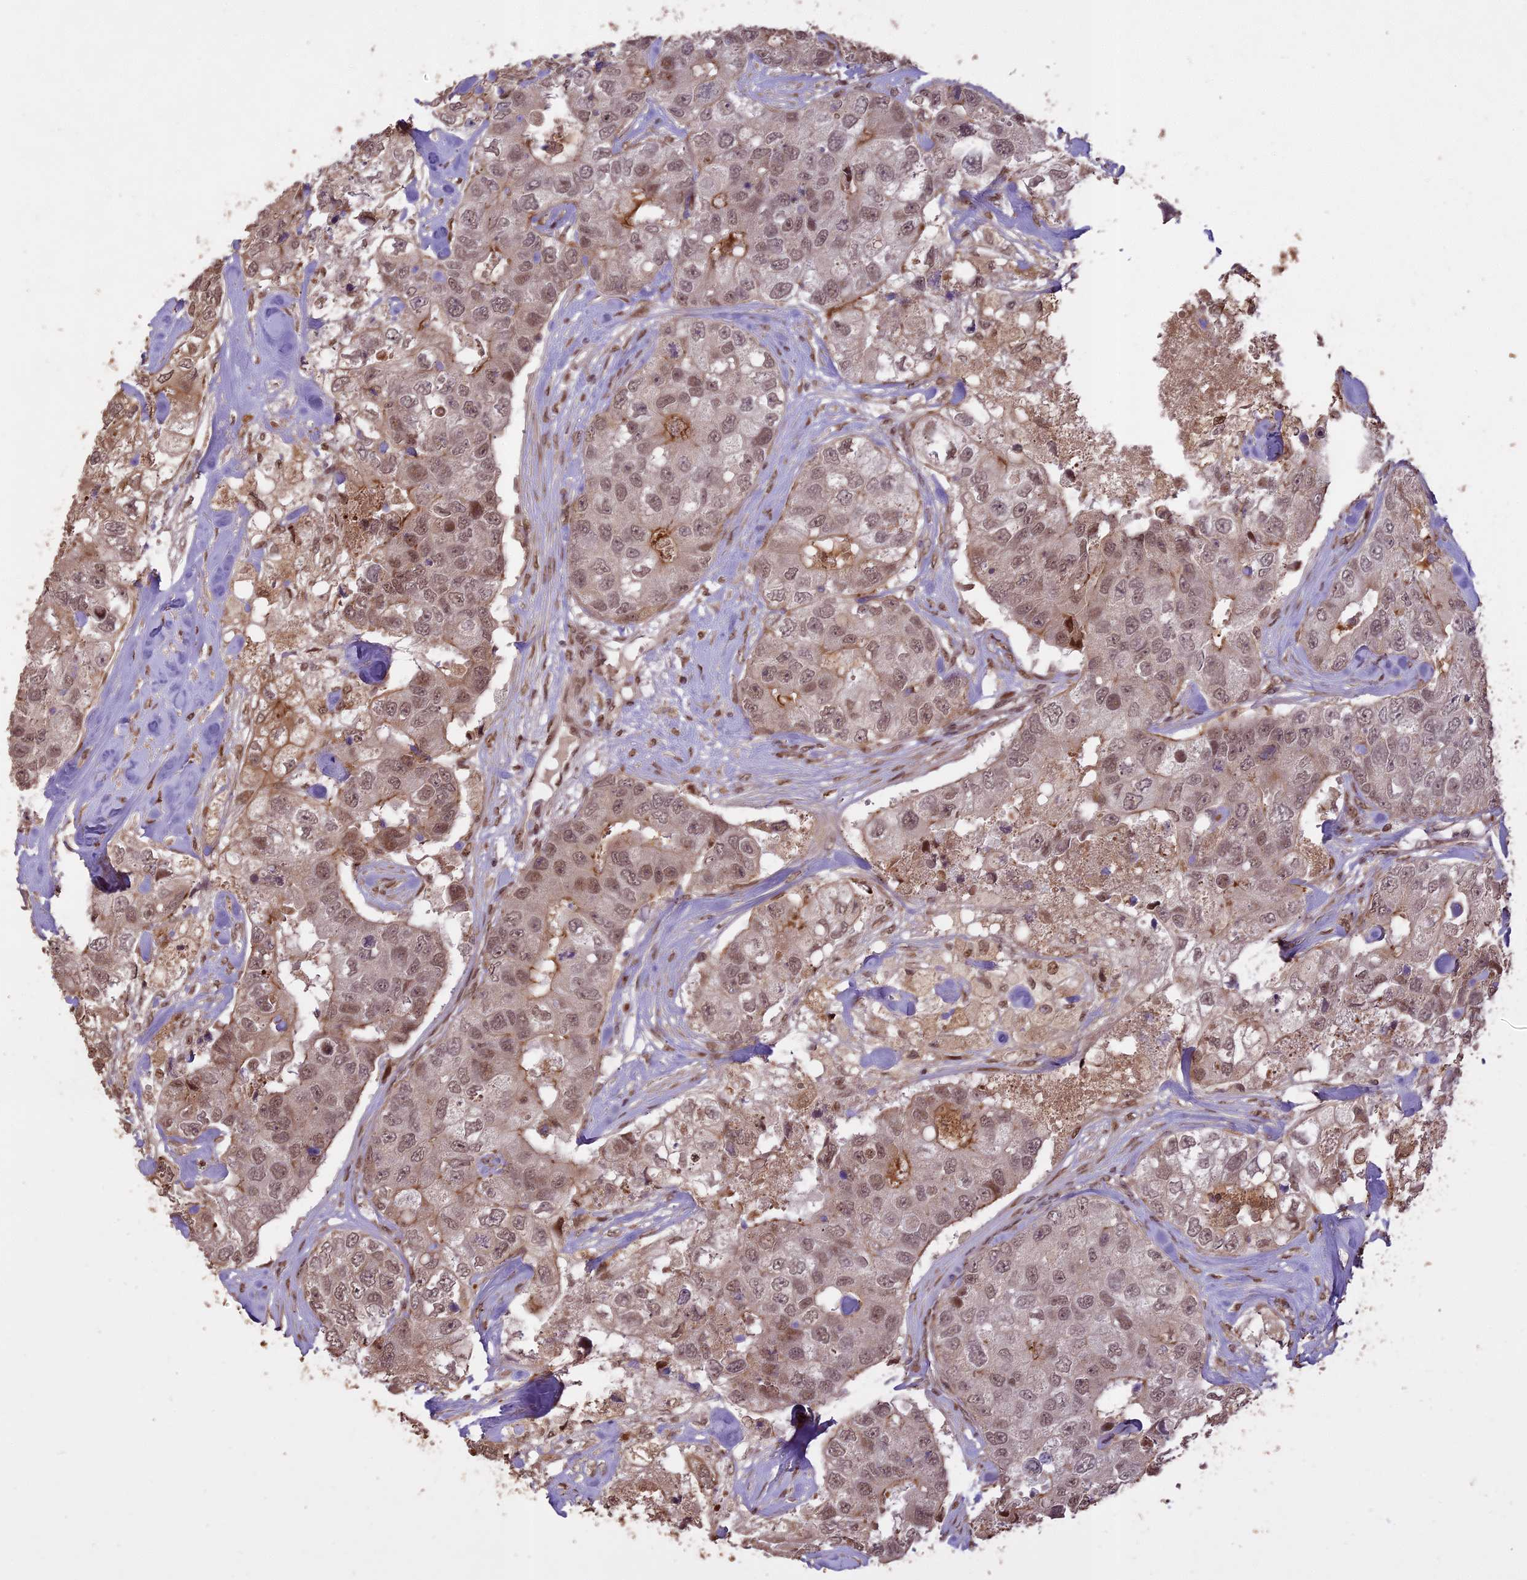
{"staining": {"intensity": "weak", "quantity": ">75%", "location": "nuclear"}, "tissue": "breast cancer", "cell_type": "Tumor cells", "image_type": "cancer", "snomed": [{"axis": "morphology", "description": "Duct carcinoma"}, {"axis": "topography", "description": "Breast"}], "caption": "High-magnification brightfield microscopy of infiltrating ductal carcinoma (breast) stained with DAB (brown) and counterstained with hematoxylin (blue). tumor cells exhibit weak nuclear positivity is seen in approximately>75% of cells.", "gene": "PRELID2", "patient": {"sex": "female", "age": 62}}